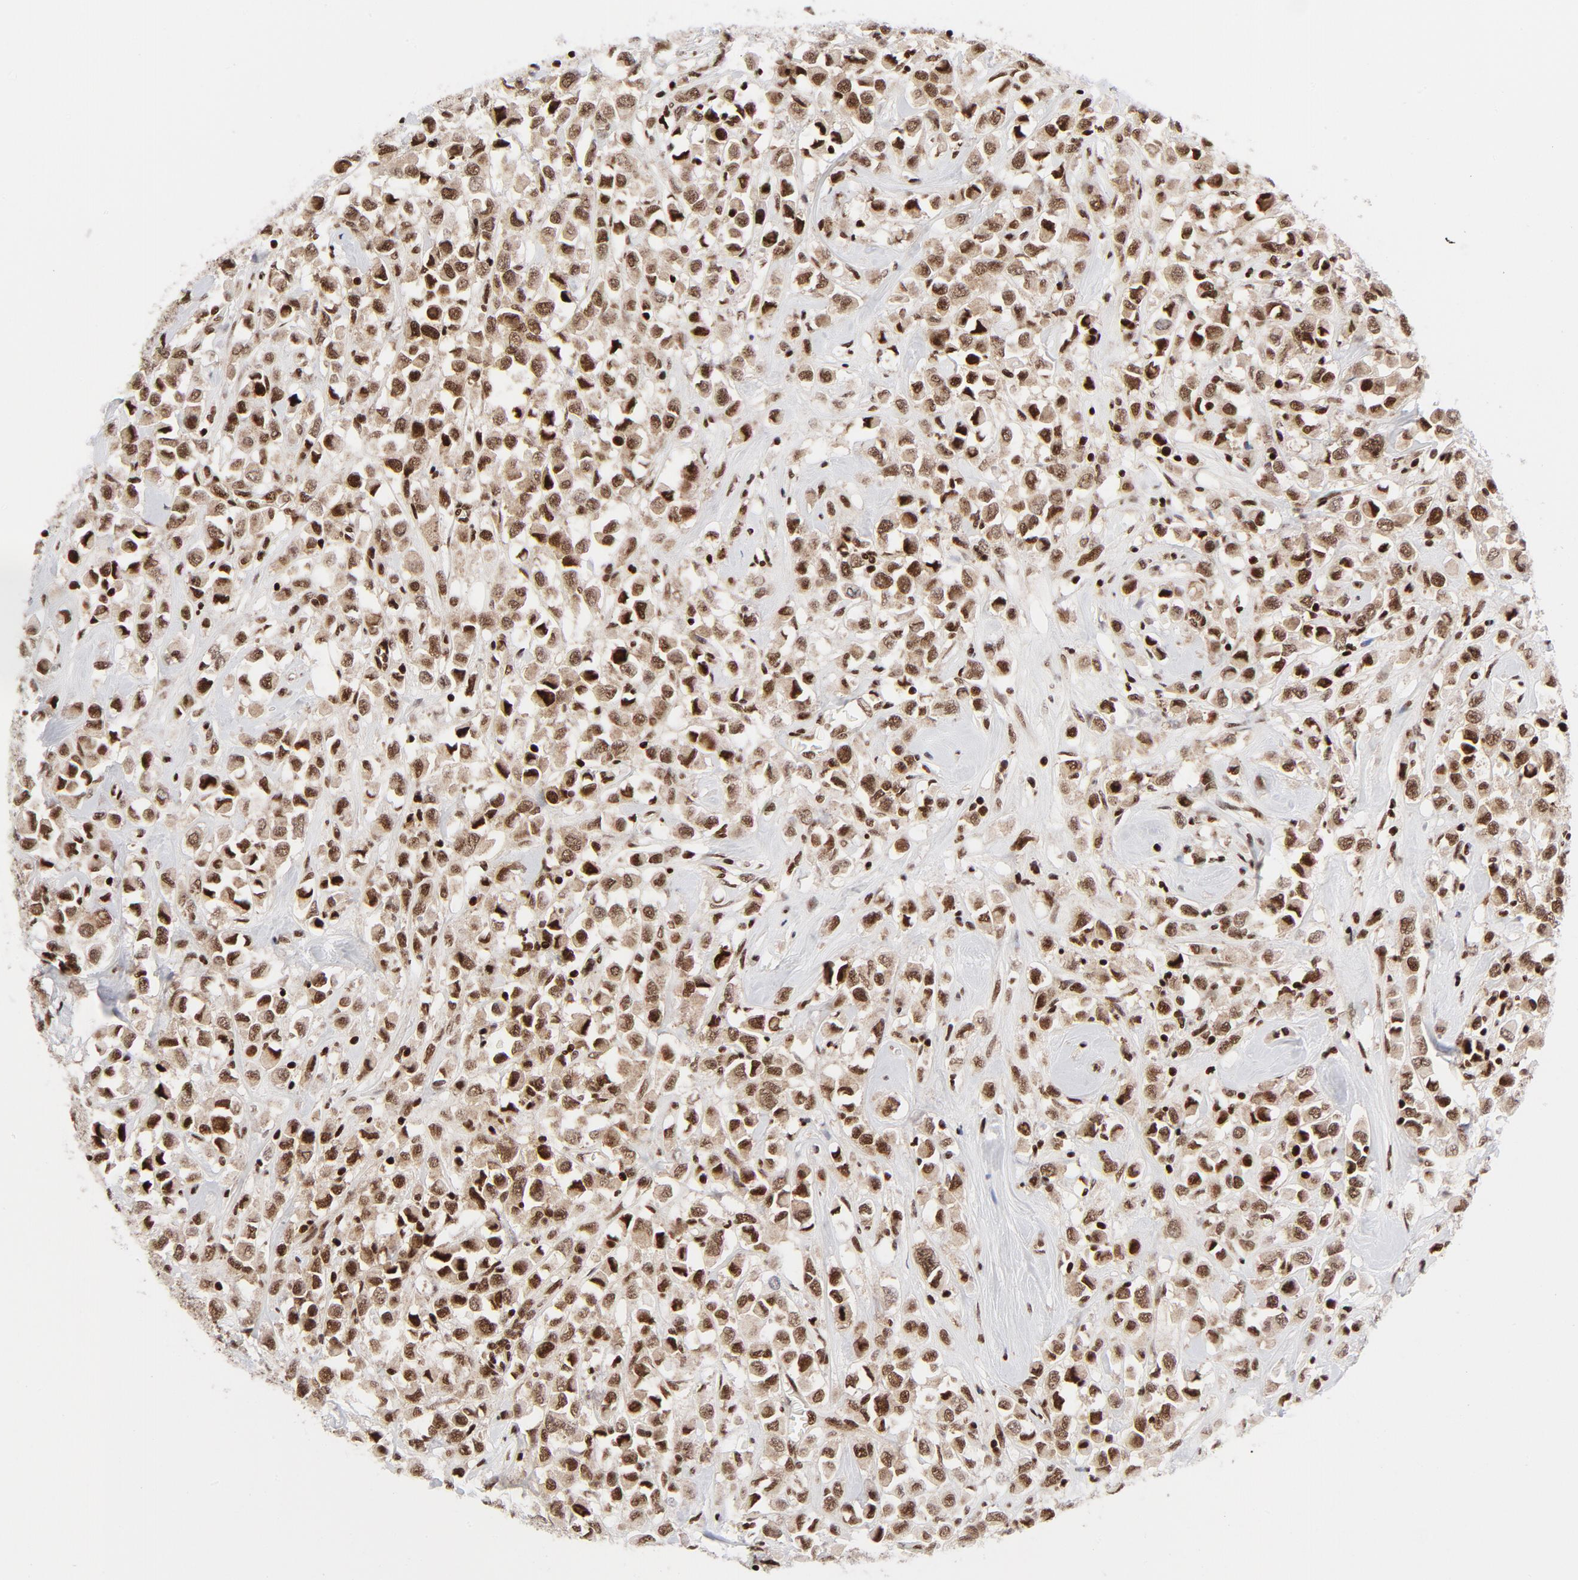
{"staining": {"intensity": "strong", "quantity": ">75%", "location": "nuclear"}, "tissue": "breast cancer", "cell_type": "Tumor cells", "image_type": "cancer", "snomed": [{"axis": "morphology", "description": "Duct carcinoma"}, {"axis": "topography", "description": "Breast"}], "caption": "A brown stain highlights strong nuclear positivity of a protein in human breast cancer tumor cells.", "gene": "NFYB", "patient": {"sex": "female", "age": 61}}